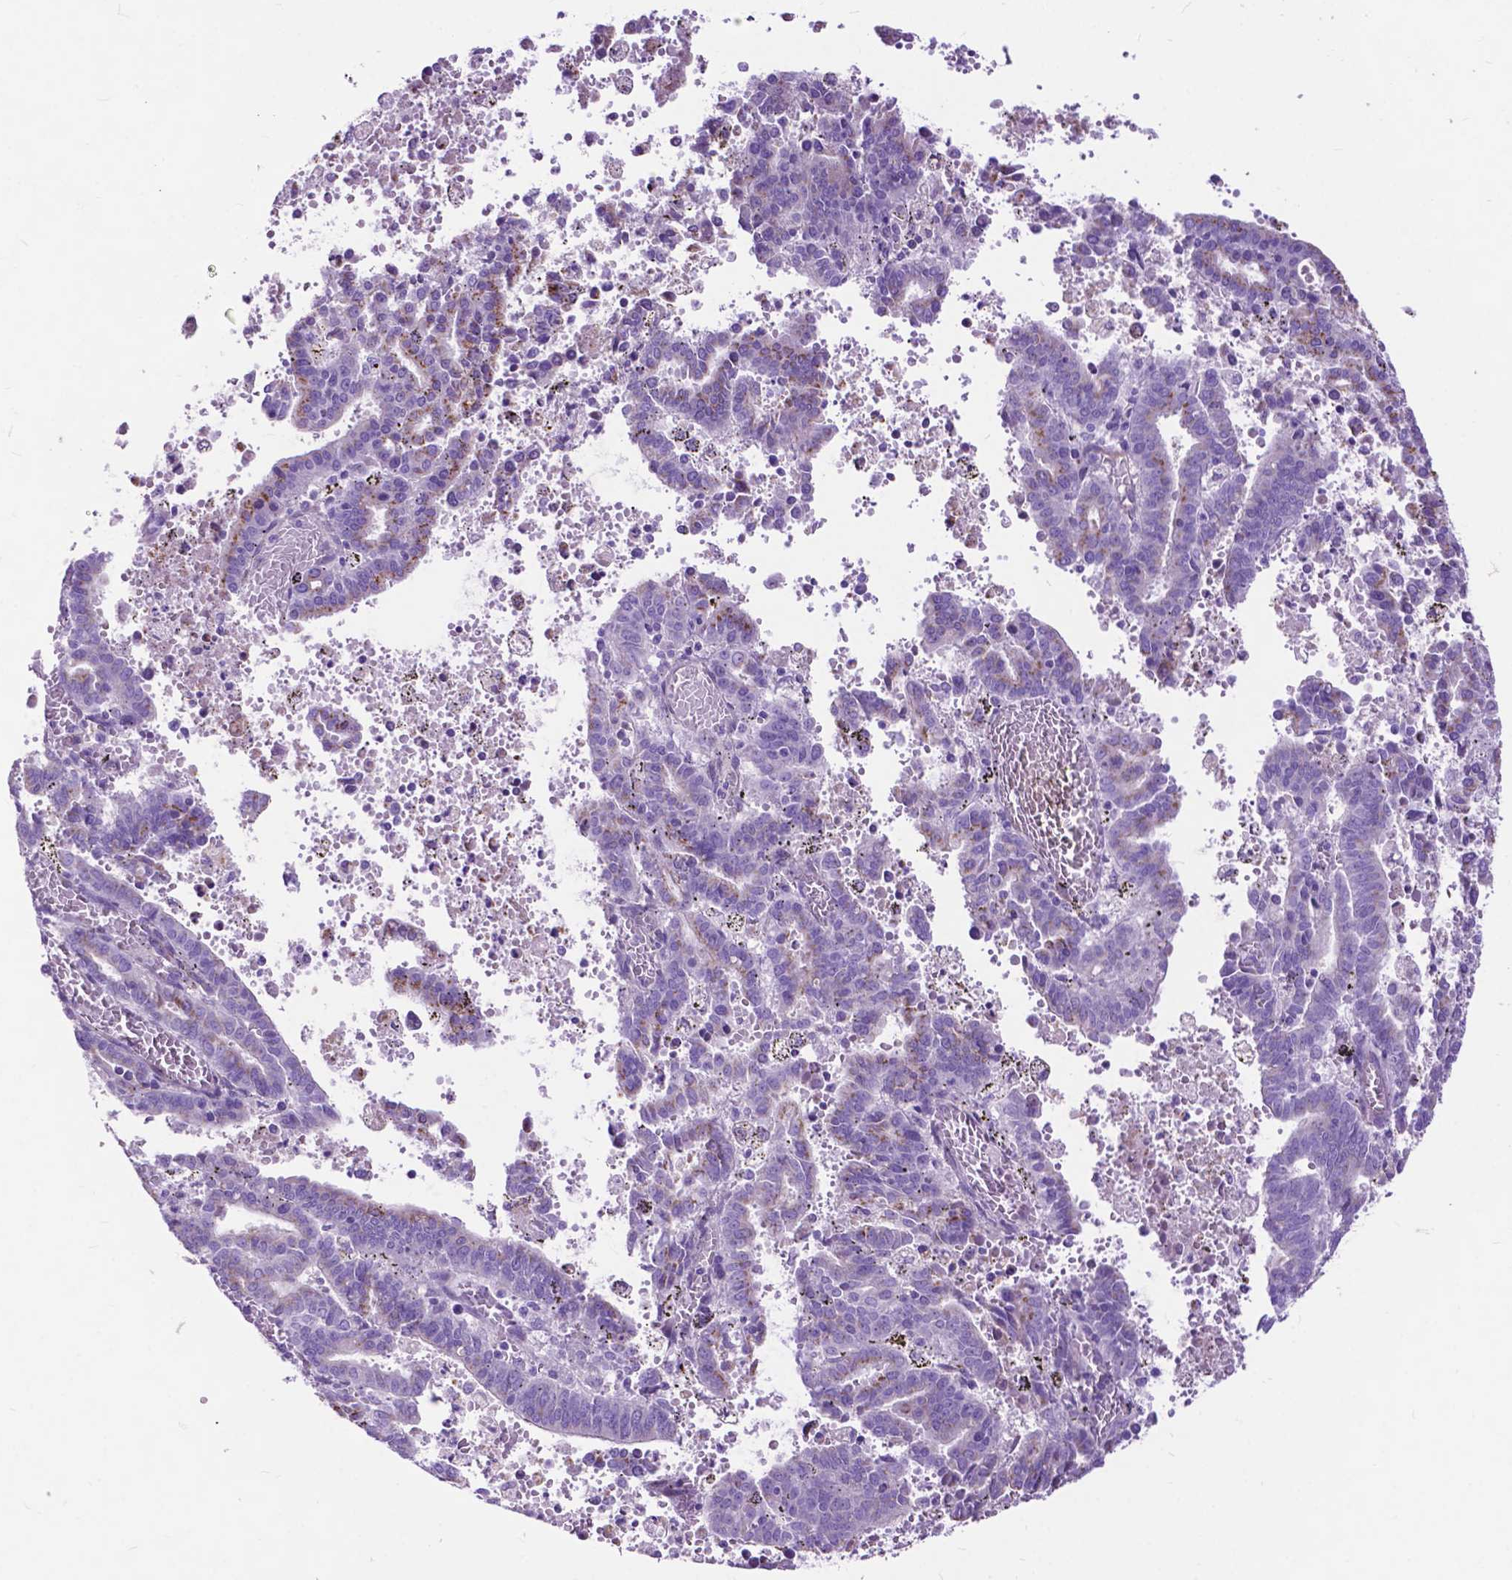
{"staining": {"intensity": "negative", "quantity": "none", "location": "none"}, "tissue": "endometrial cancer", "cell_type": "Tumor cells", "image_type": "cancer", "snomed": [{"axis": "morphology", "description": "Adenocarcinoma, NOS"}, {"axis": "topography", "description": "Uterus"}], "caption": "A histopathology image of human endometrial cancer is negative for staining in tumor cells. The staining is performed using DAB (3,3'-diaminobenzidine) brown chromogen with nuclei counter-stained in using hematoxylin.", "gene": "PCDHA12", "patient": {"sex": "female", "age": 83}}